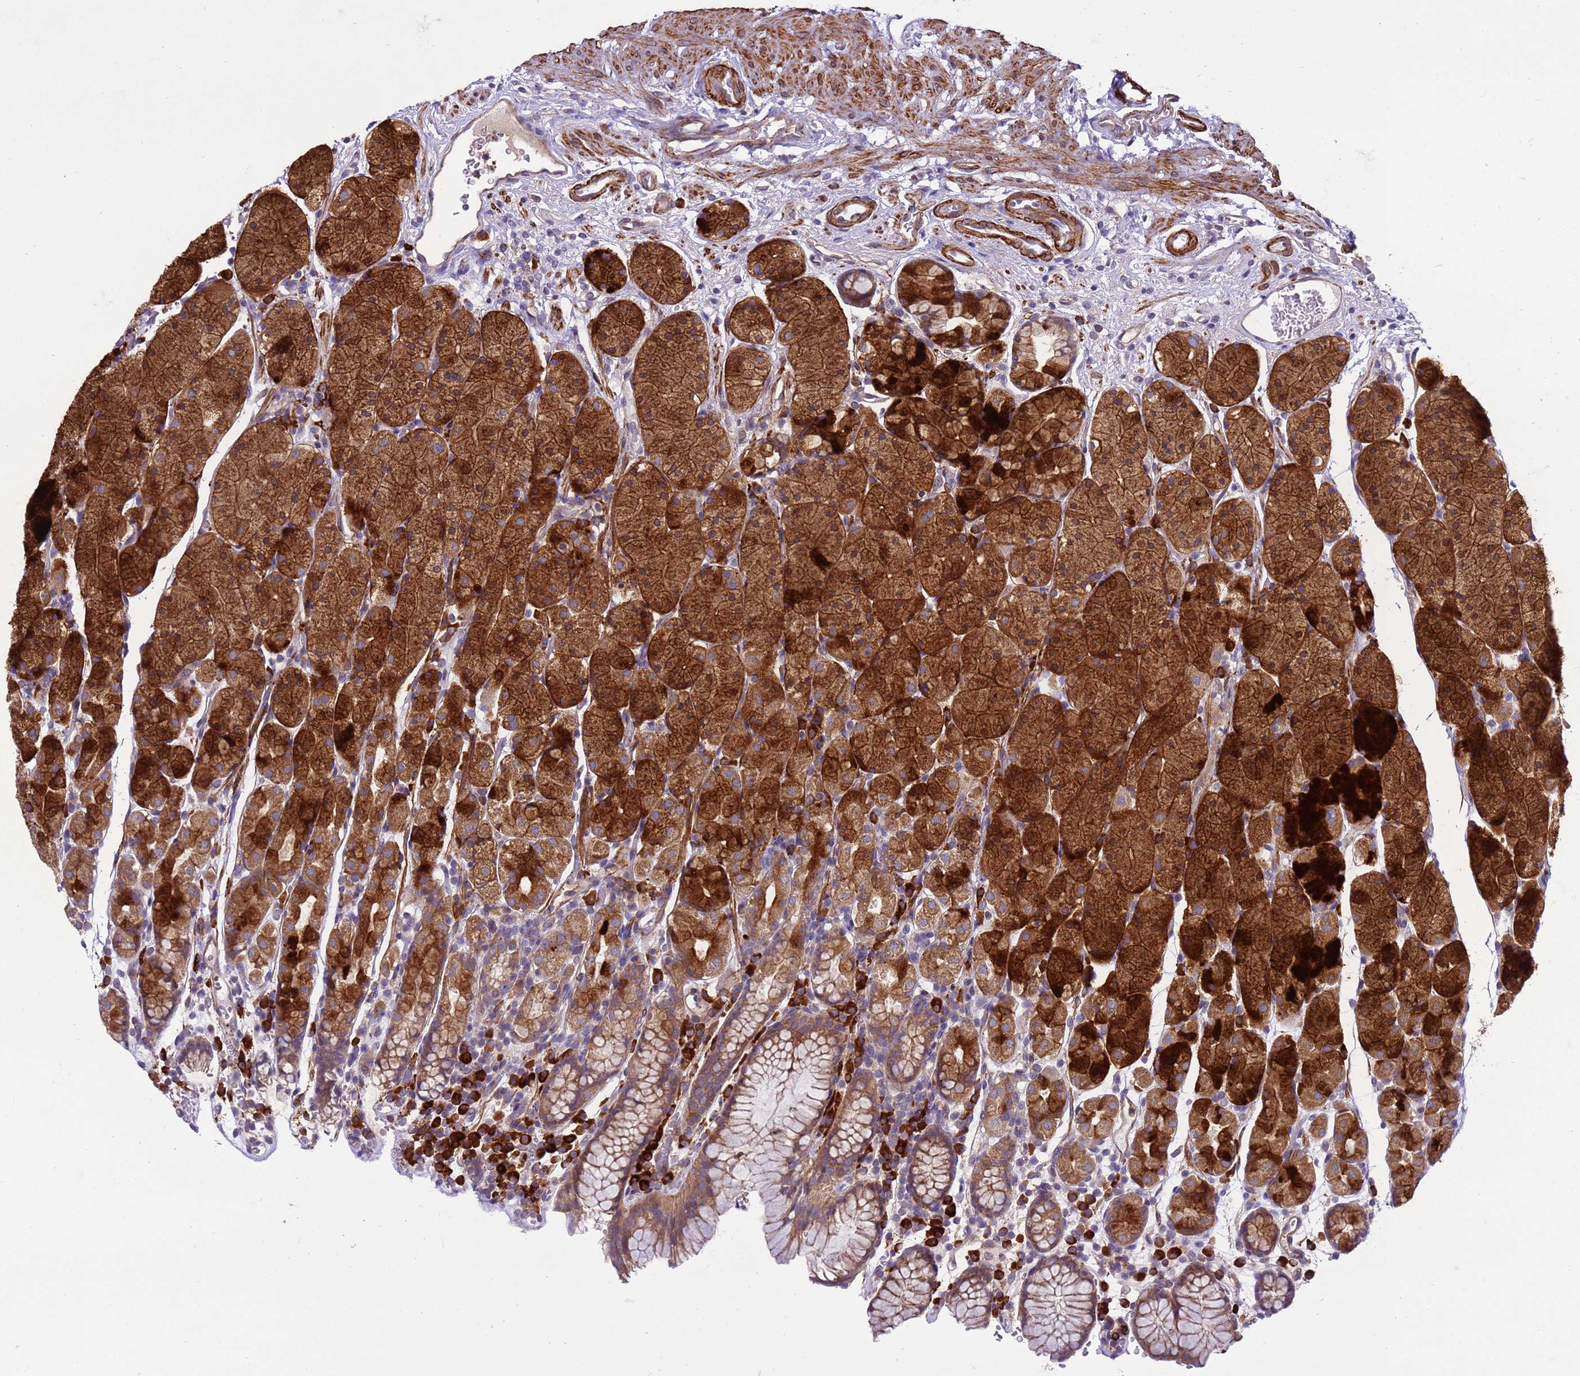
{"staining": {"intensity": "strong", "quantity": ">75%", "location": "cytoplasmic/membranous"}, "tissue": "stomach", "cell_type": "Glandular cells", "image_type": "normal", "snomed": [{"axis": "morphology", "description": "Normal tissue, NOS"}, {"axis": "topography", "description": "Stomach, upper"}, {"axis": "topography", "description": "Stomach"}], "caption": "Immunohistochemical staining of unremarkable stomach displays >75% levels of strong cytoplasmic/membranous protein expression in approximately >75% of glandular cells. (Brightfield microscopy of DAB IHC at high magnification).", "gene": "GEN1", "patient": {"sex": "male", "age": 62}}